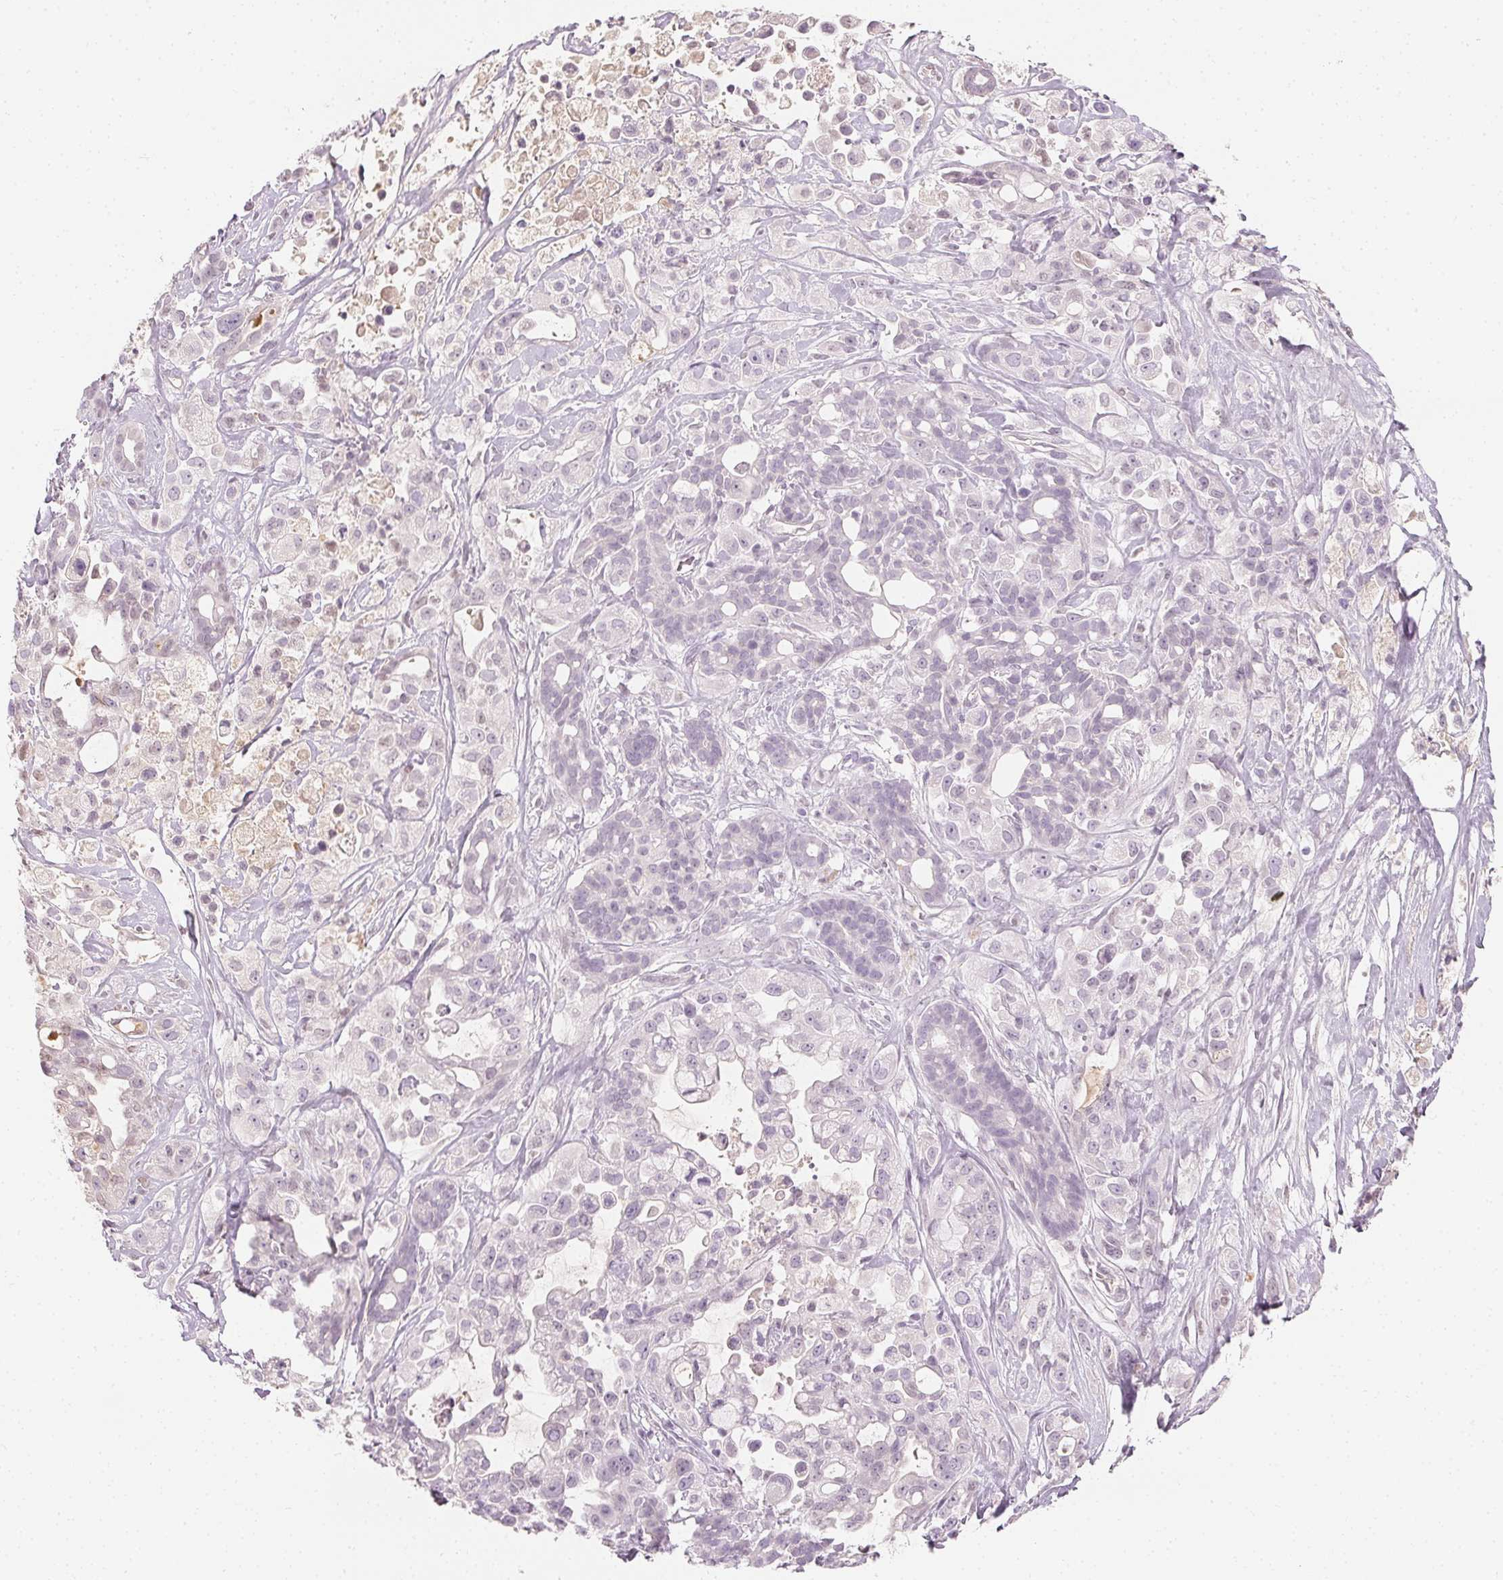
{"staining": {"intensity": "negative", "quantity": "none", "location": "none"}, "tissue": "pancreatic cancer", "cell_type": "Tumor cells", "image_type": "cancer", "snomed": [{"axis": "morphology", "description": "Adenocarcinoma, NOS"}, {"axis": "topography", "description": "Pancreas"}], "caption": "This histopathology image is of pancreatic cancer (adenocarcinoma) stained with immunohistochemistry (IHC) to label a protein in brown with the nuclei are counter-stained blue. There is no expression in tumor cells.", "gene": "AFM", "patient": {"sex": "male", "age": 44}}